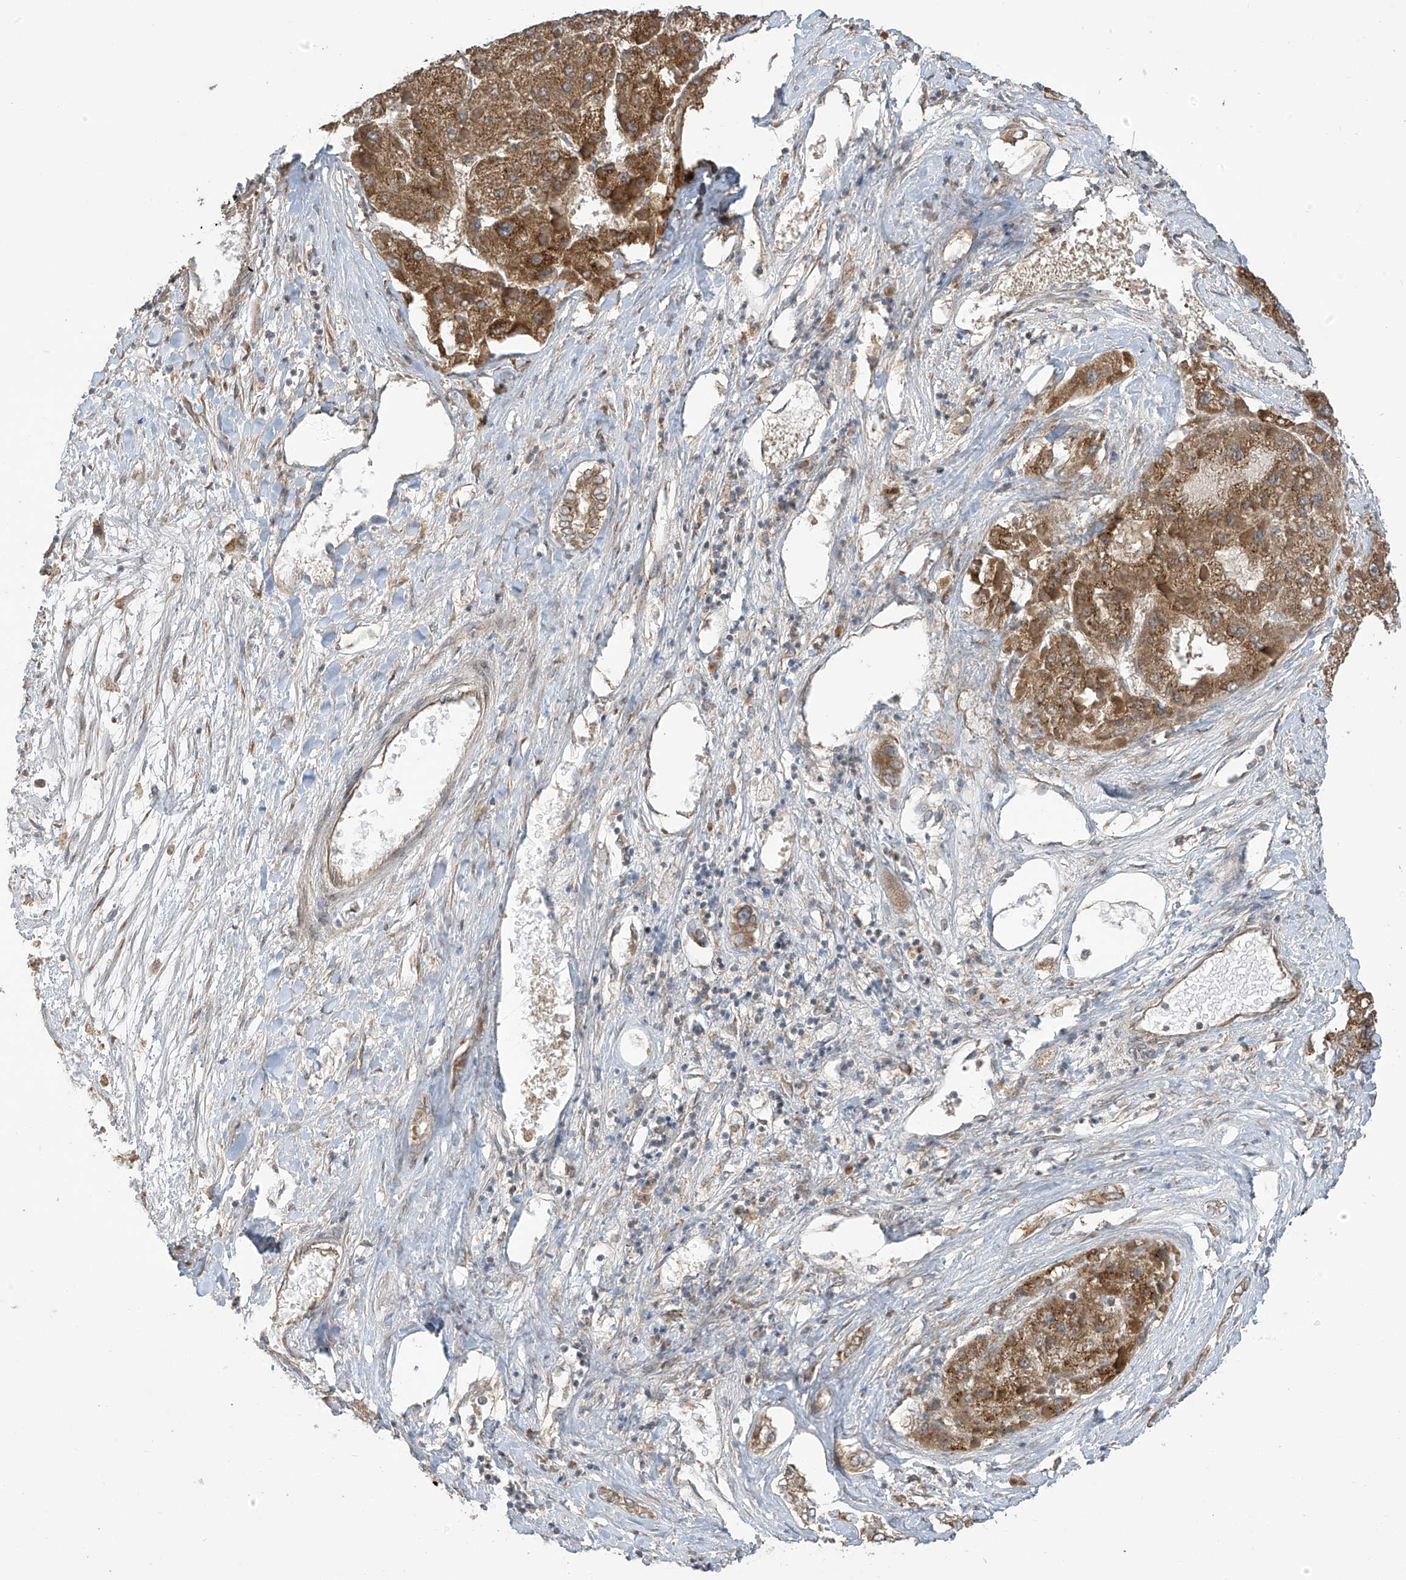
{"staining": {"intensity": "moderate", "quantity": ">75%", "location": "cytoplasmic/membranous"}, "tissue": "liver cancer", "cell_type": "Tumor cells", "image_type": "cancer", "snomed": [{"axis": "morphology", "description": "Carcinoma, Hepatocellular, NOS"}, {"axis": "topography", "description": "Liver"}], "caption": "Liver hepatocellular carcinoma stained with a brown dye shows moderate cytoplasmic/membranous positive staining in approximately >75% of tumor cells.", "gene": "PNPT1", "patient": {"sex": "female", "age": 73}}